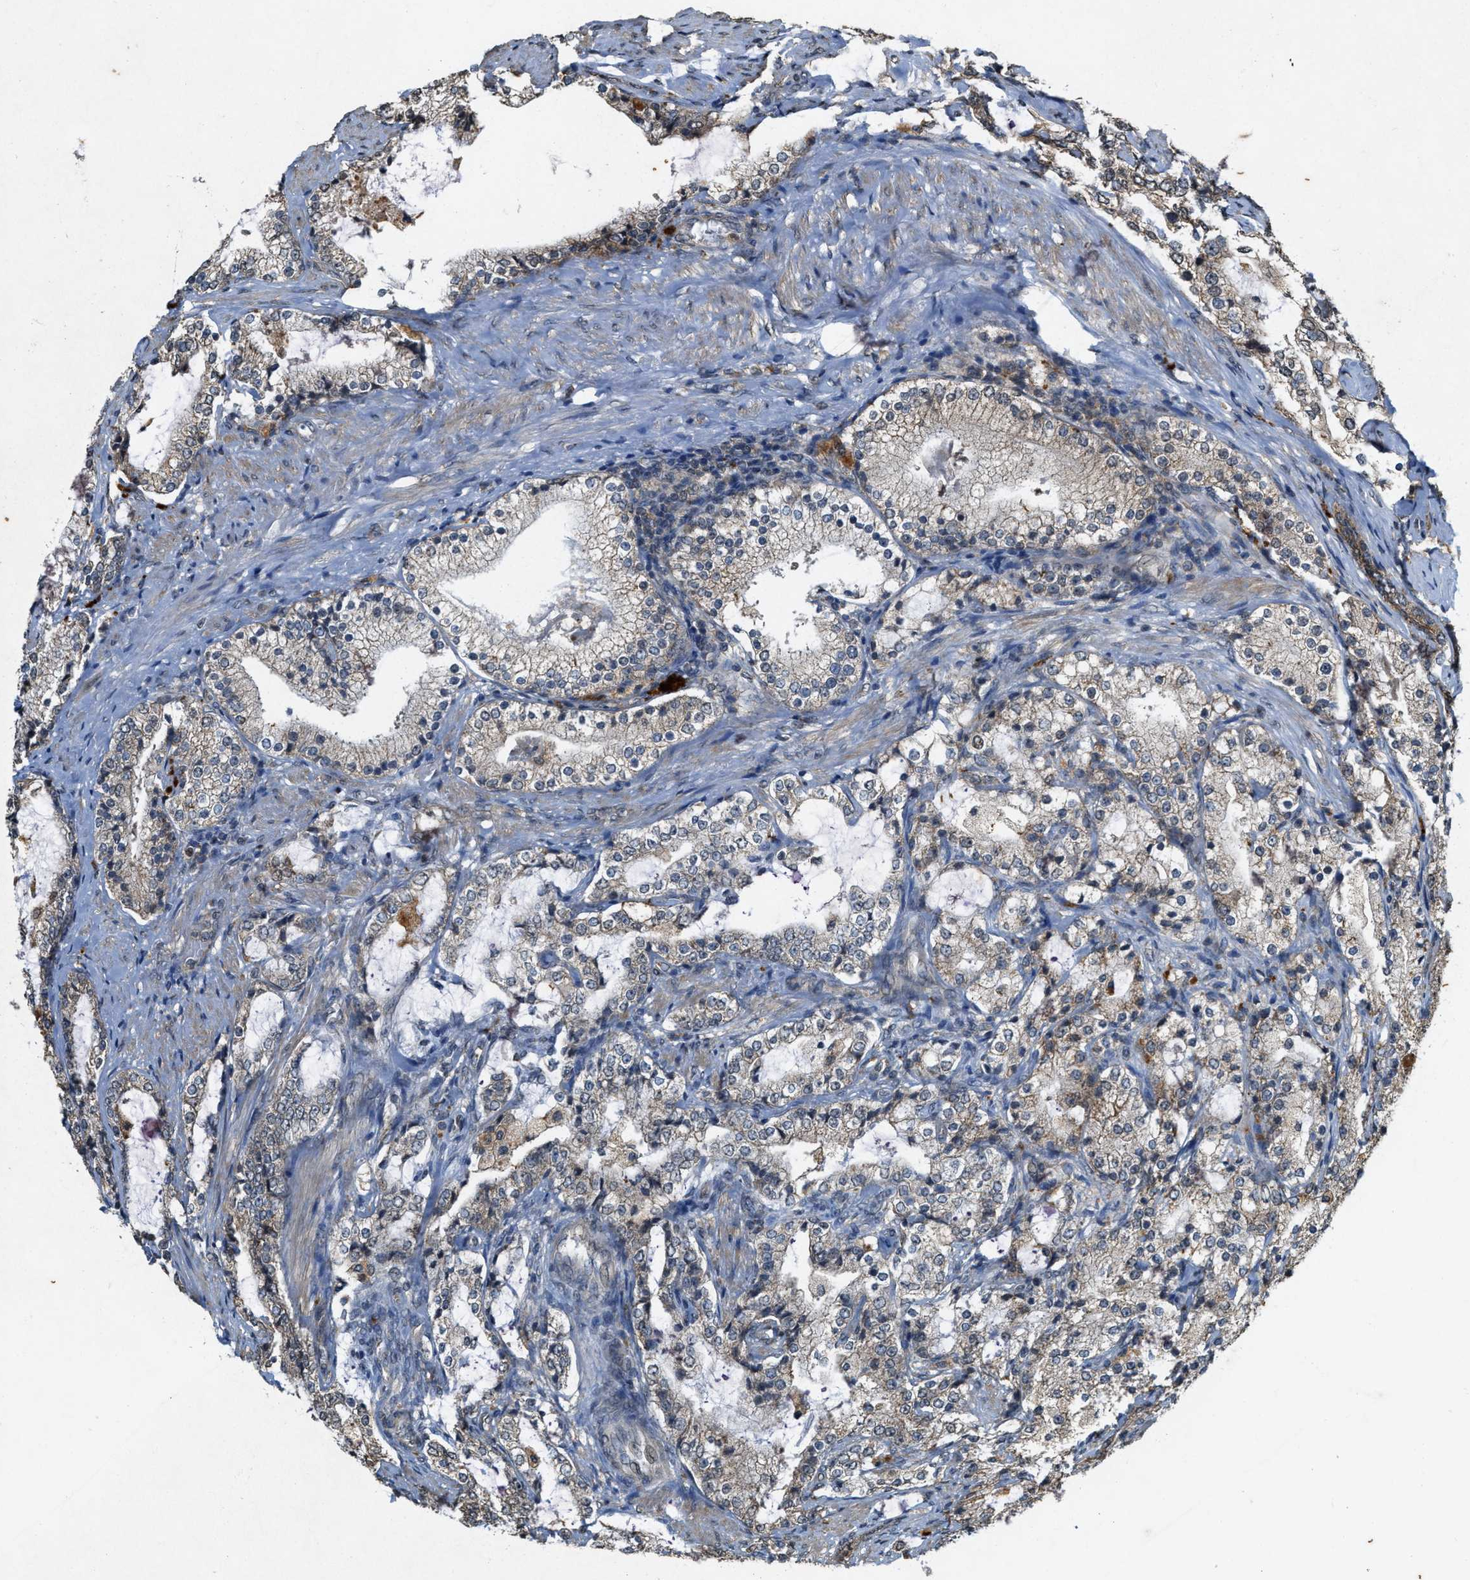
{"staining": {"intensity": "weak", "quantity": "25%-75%", "location": "cytoplasmic/membranous"}, "tissue": "prostate cancer", "cell_type": "Tumor cells", "image_type": "cancer", "snomed": [{"axis": "morphology", "description": "Adenocarcinoma, High grade"}, {"axis": "topography", "description": "Prostate"}], "caption": "Human adenocarcinoma (high-grade) (prostate) stained with a protein marker exhibits weak staining in tumor cells.", "gene": "KIF21A", "patient": {"sex": "male", "age": 63}}